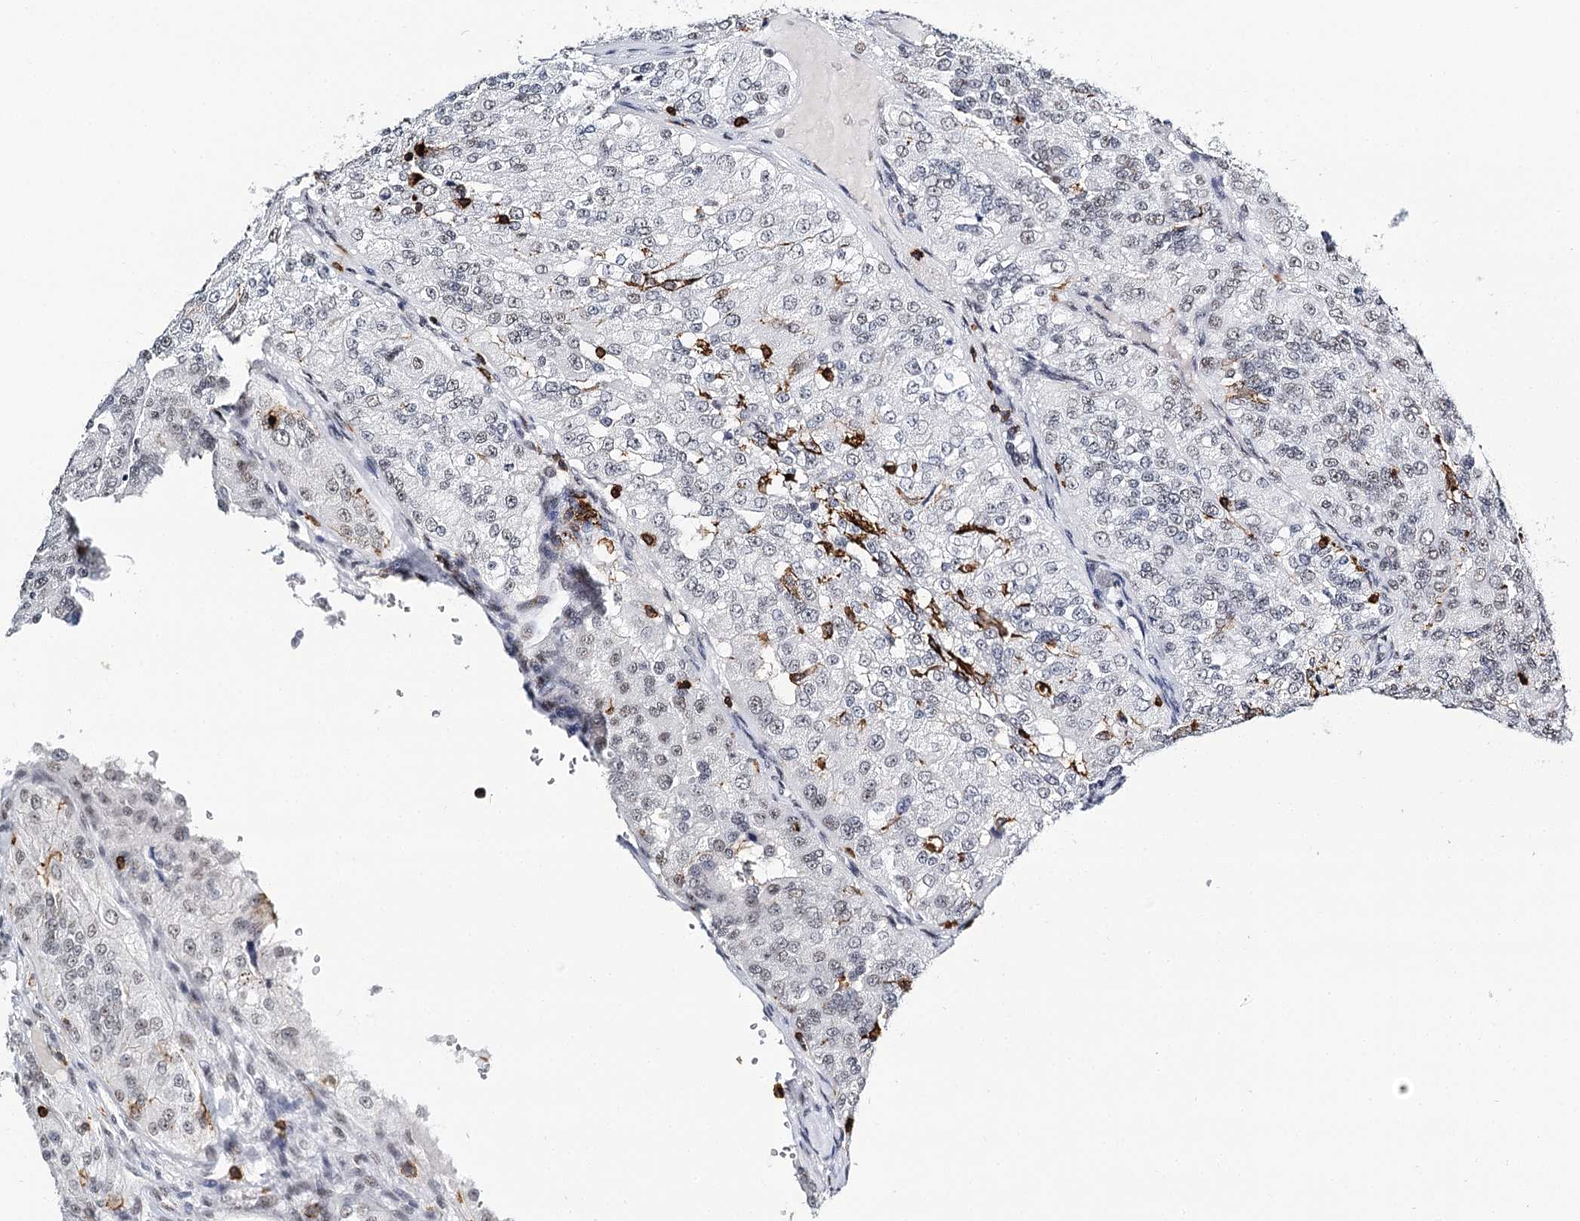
{"staining": {"intensity": "weak", "quantity": "<25%", "location": "nuclear"}, "tissue": "renal cancer", "cell_type": "Tumor cells", "image_type": "cancer", "snomed": [{"axis": "morphology", "description": "Adenocarcinoma, NOS"}, {"axis": "topography", "description": "Kidney"}], "caption": "High power microscopy histopathology image of an immunohistochemistry histopathology image of renal cancer (adenocarcinoma), revealing no significant expression in tumor cells.", "gene": "BARD1", "patient": {"sex": "female", "age": 63}}